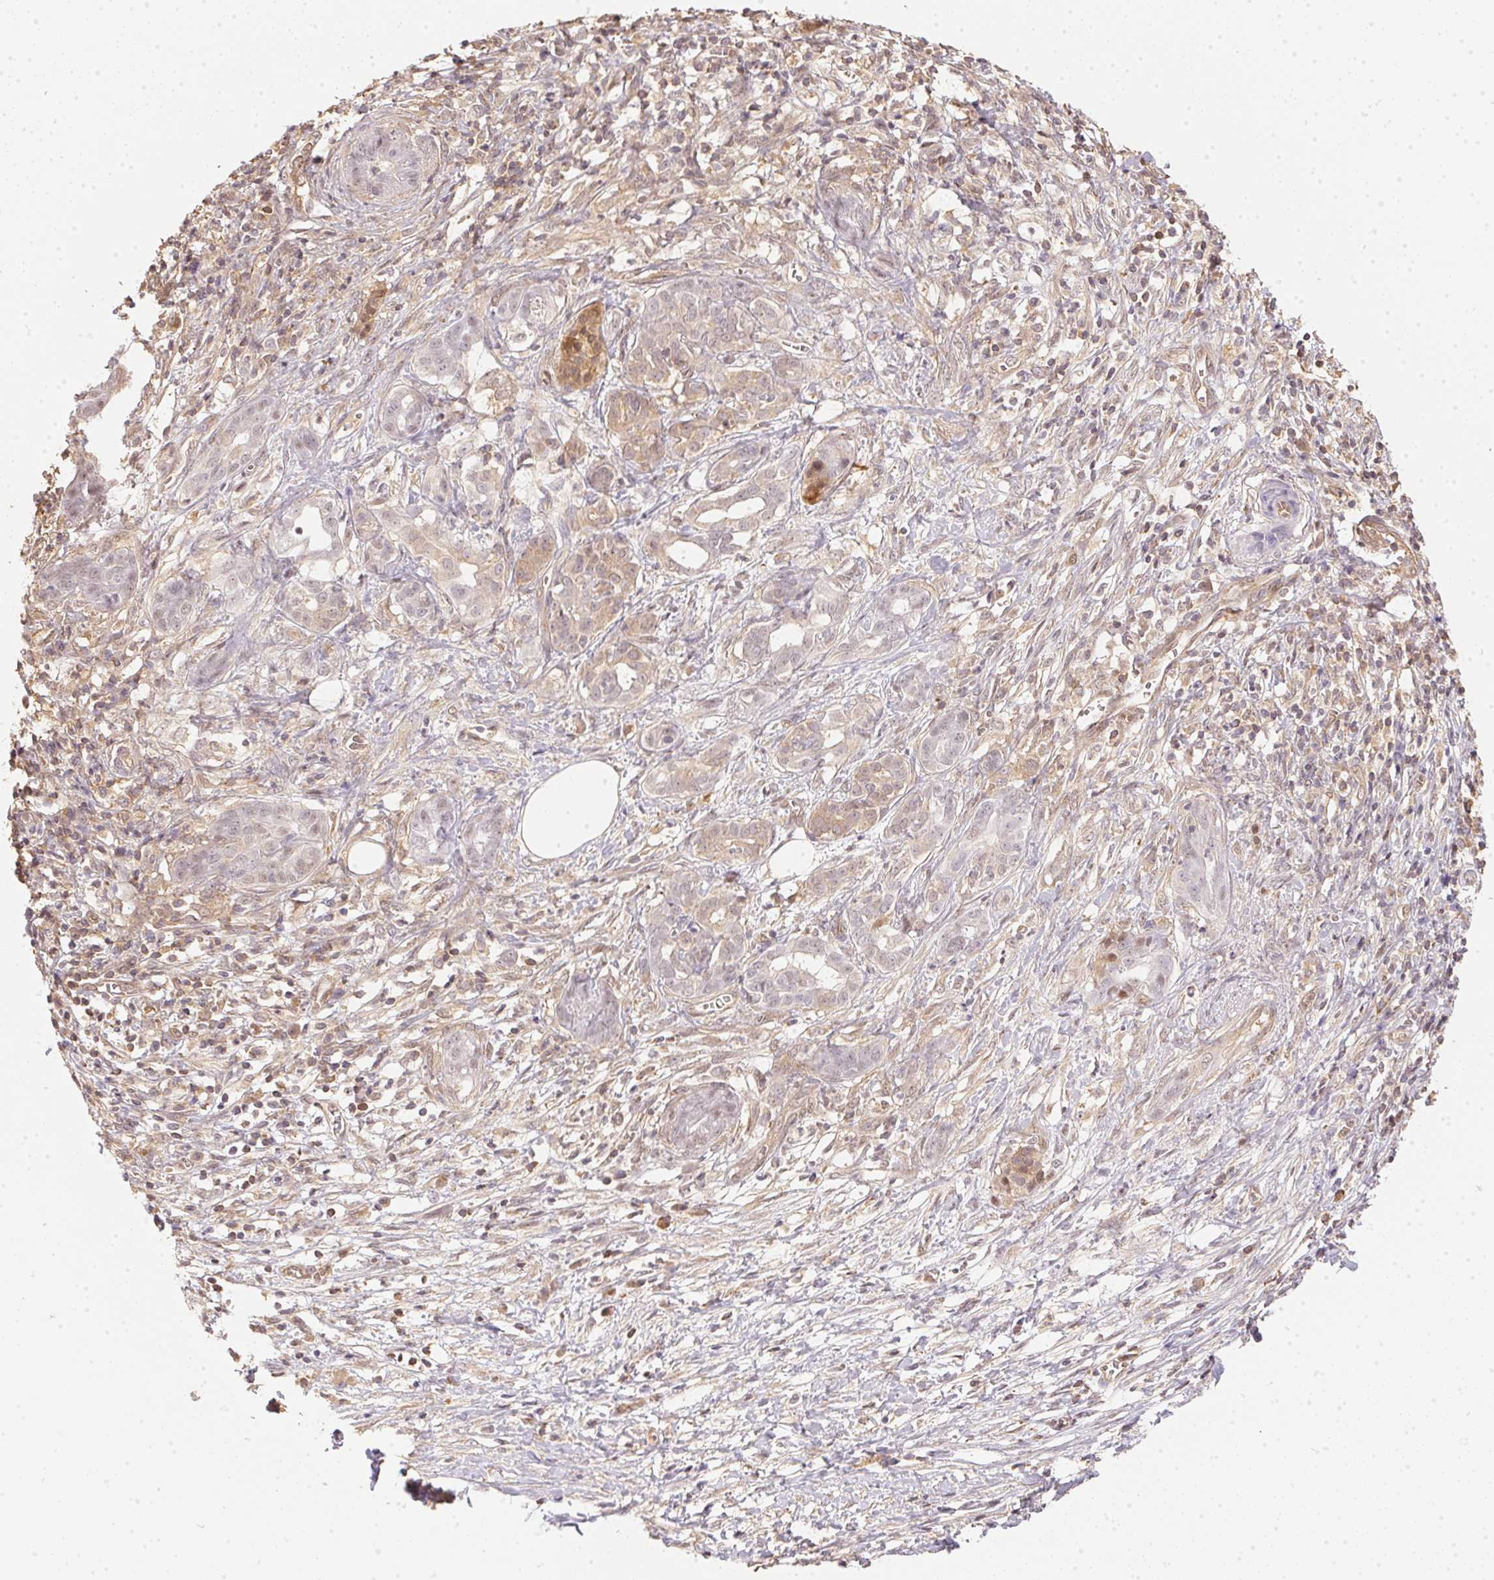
{"staining": {"intensity": "weak", "quantity": "<25%", "location": "cytoplasmic/membranous"}, "tissue": "pancreatic cancer", "cell_type": "Tumor cells", "image_type": "cancer", "snomed": [{"axis": "morphology", "description": "Adenocarcinoma, NOS"}, {"axis": "topography", "description": "Pancreas"}], "caption": "This is an IHC photomicrograph of human pancreatic cancer (adenocarcinoma). There is no positivity in tumor cells.", "gene": "BLMH", "patient": {"sex": "male", "age": 61}}